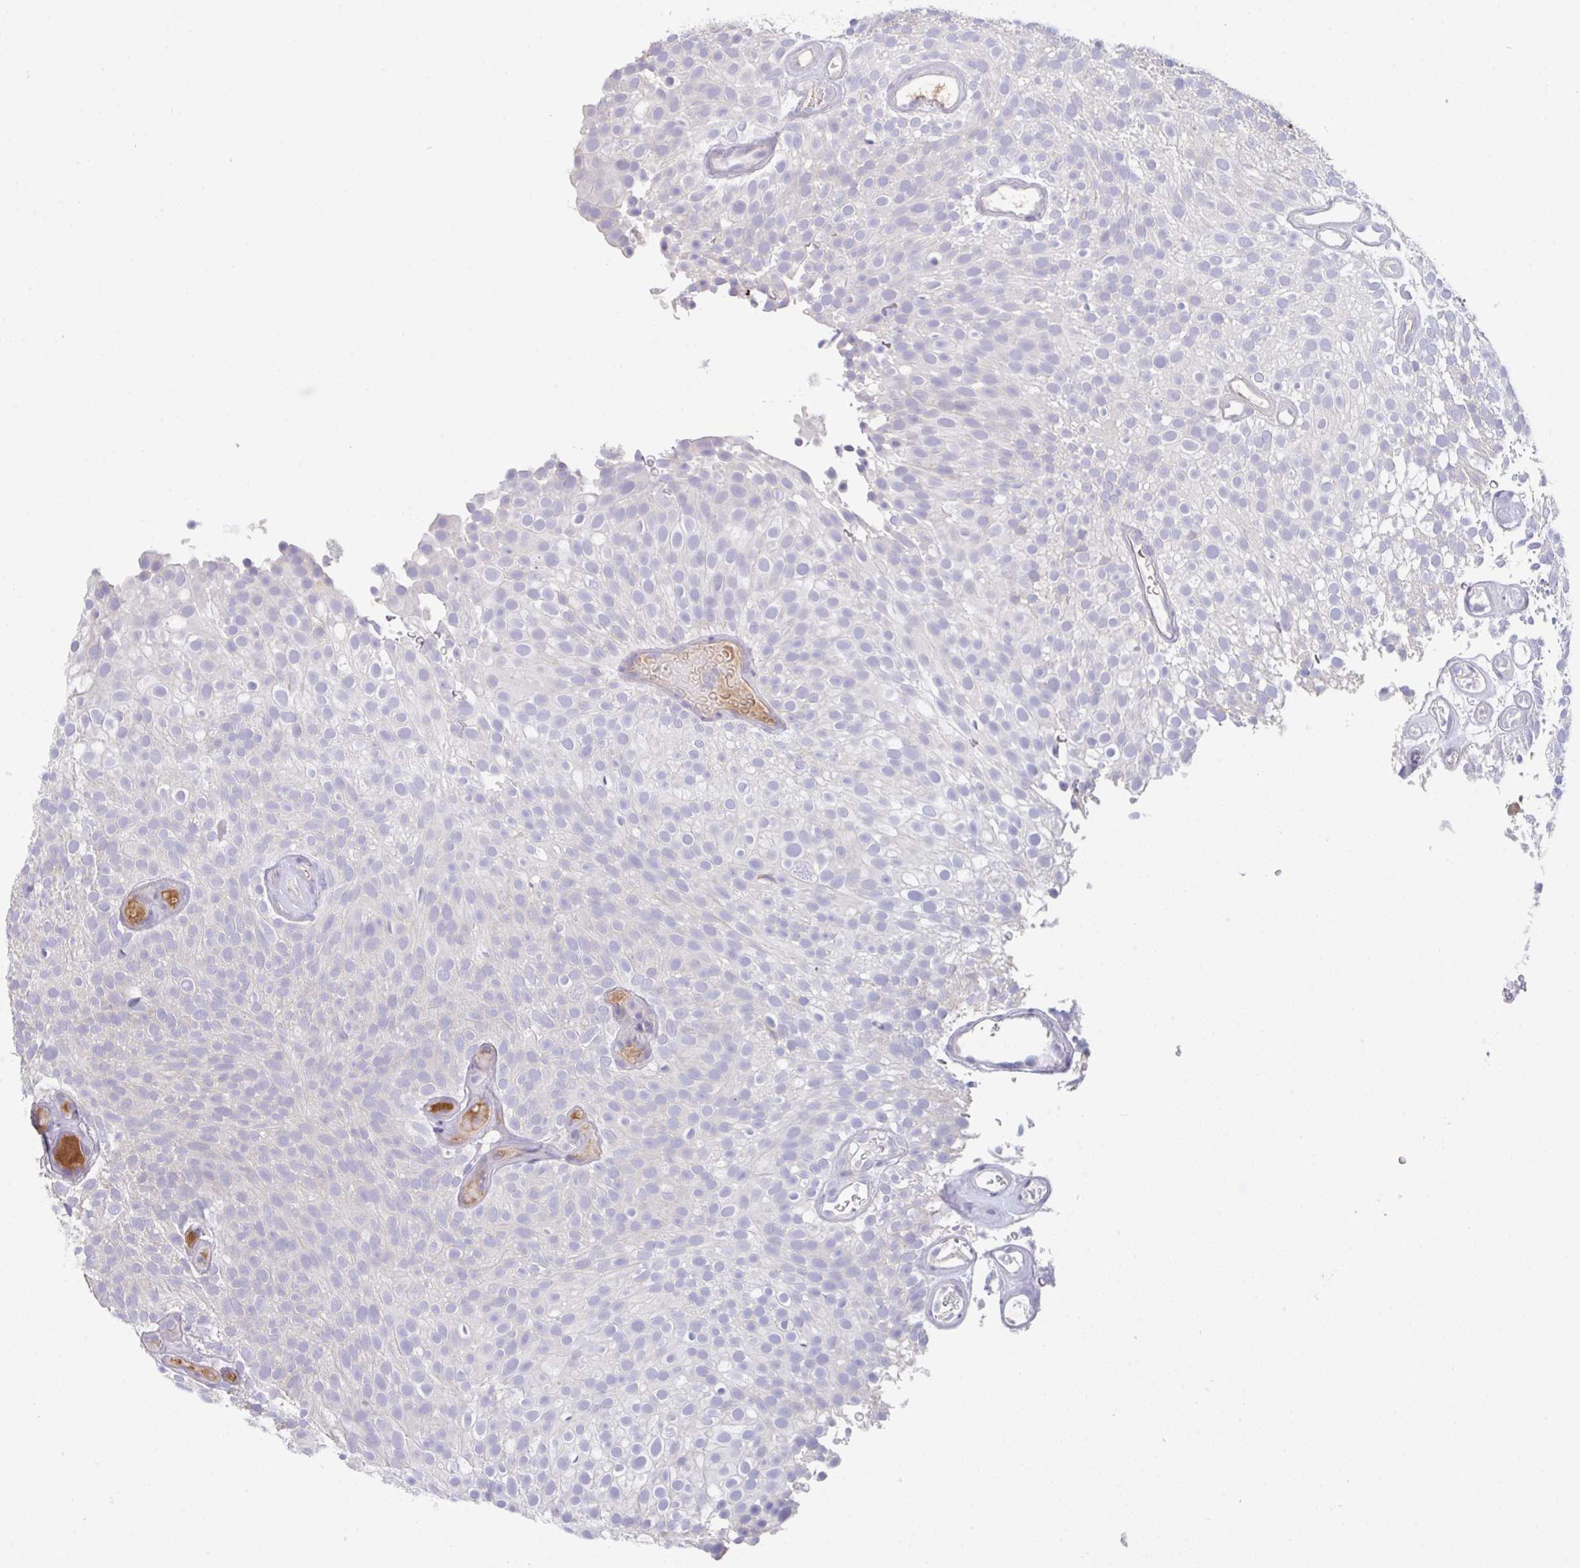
{"staining": {"intensity": "negative", "quantity": "none", "location": "none"}, "tissue": "urothelial cancer", "cell_type": "Tumor cells", "image_type": "cancer", "snomed": [{"axis": "morphology", "description": "Urothelial carcinoma, Low grade"}, {"axis": "topography", "description": "Urinary bladder"}], "caption": "DAB (3,3'-diaminobenzidine) immunohistochemical staining of urothelial cancer displays no significant positivity in tumor cells.", "gene": "HGFAC", "patient": {"sex": "male", "age": 78}}